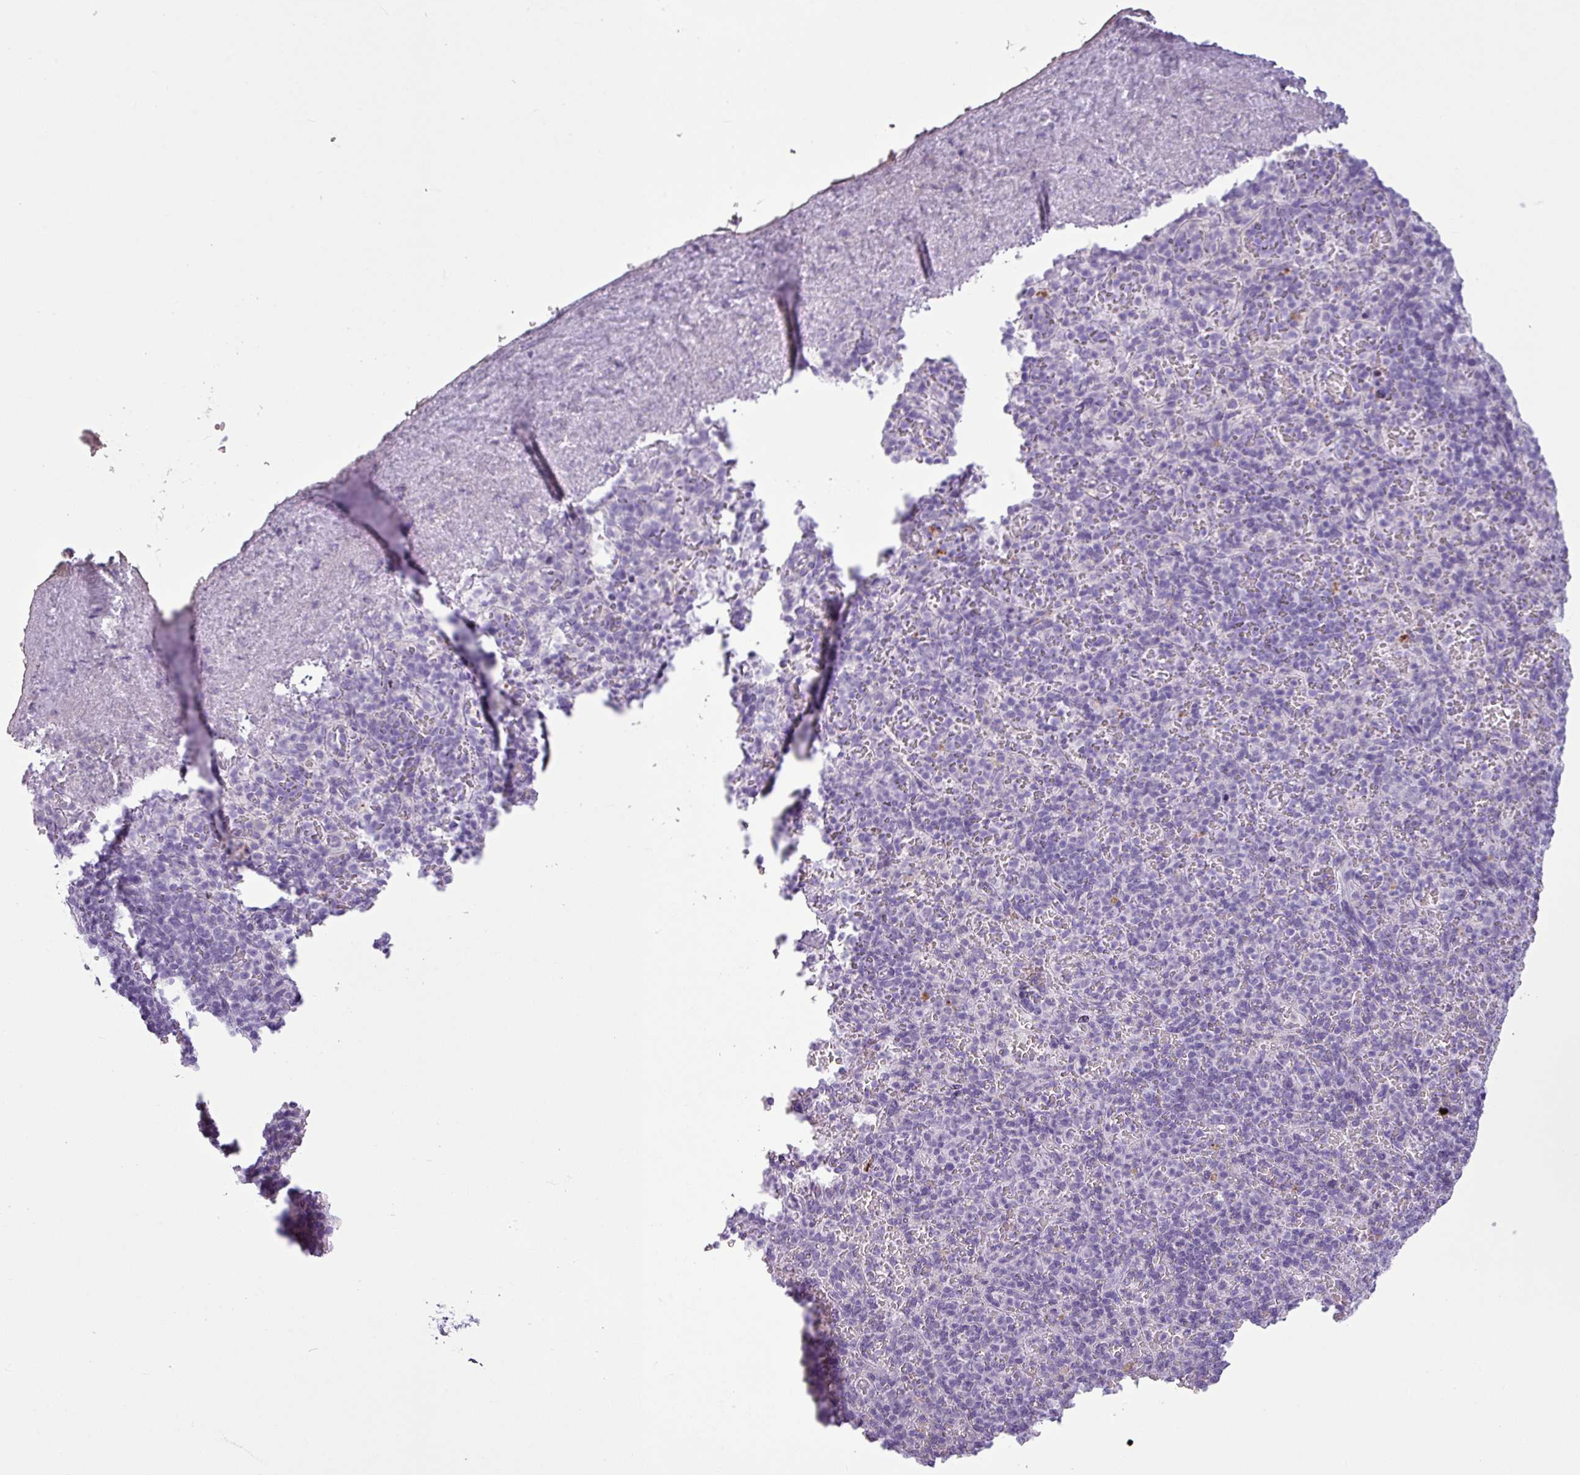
{"staining": {"intensity": "negative", "quantity": "none", "location": "none"}, "tissue": "spleen", "cell_type": "Cells in red pulp", "image_type": "normal", "snomed": [{"axis": "morphology", "description": "Normal tissue, NOS"}, {"axis": "topography", "description": "Spleen"}], "caption": "A high-resolution micrograph shows immunohistochemistry (IHC) staining of normal spleen, which displays no significant staining in cells in red pulp. (IHC, brightfield microscopy, high magnification).", "gene": "CDH16", "patient": {"sex": "female", "age": 74}}